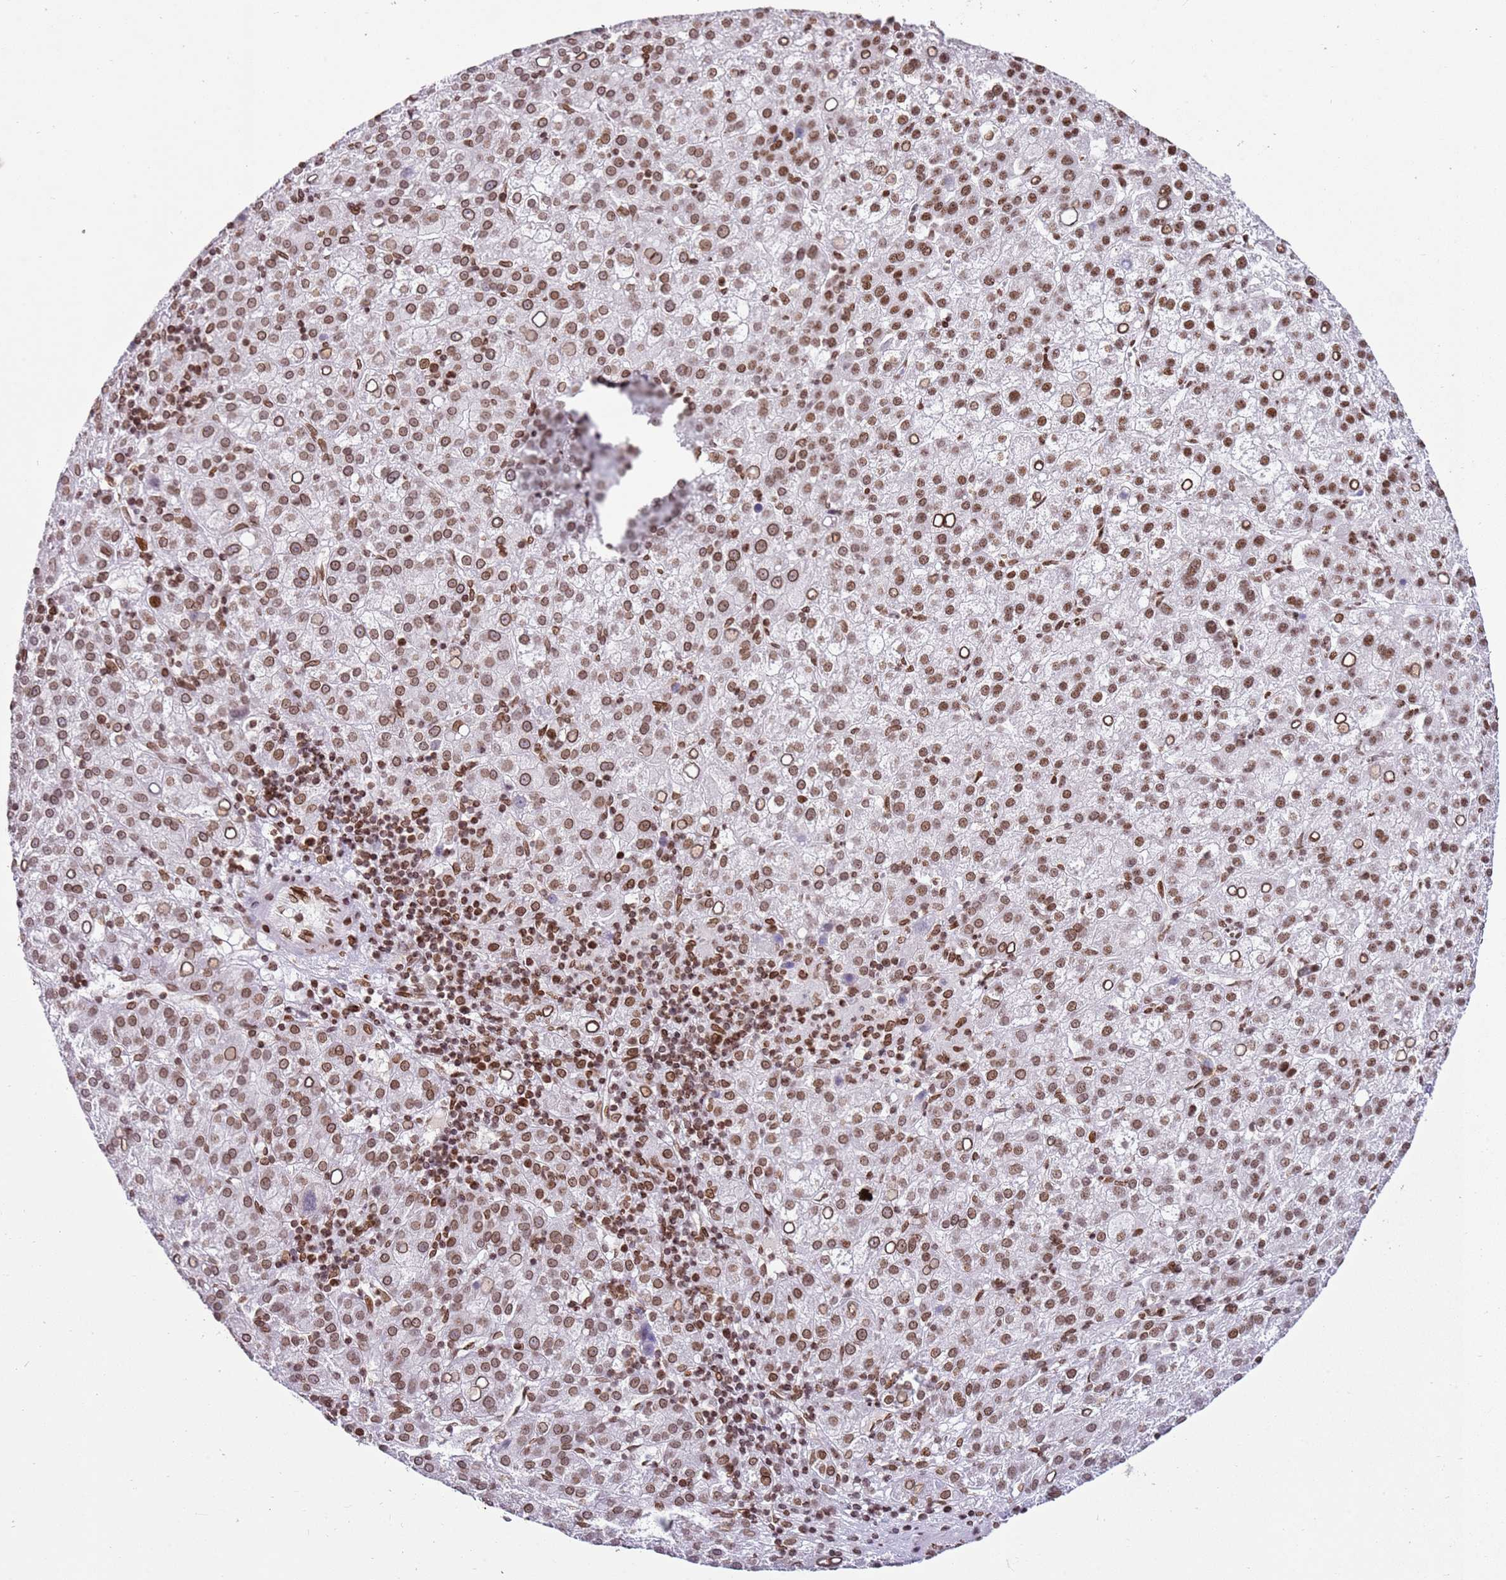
{"staining": {"intensity": "strong", "quantity": "25%-75%", "location": "cytoplasmic/membranous,nuclear"}, "tissue": "liver cancer", "cell_type": "Tumor cells", "image_type": "cancer", "snomed": [{"axis": "morphology", "description": "Carcinoma, Hepatocellular, NOS"}, {"axis": "topography", "description": "Liver"}], "caption": "This photomicrograph demonstrates immunohistochemistry staining of human hepatocellular carcinoma (liver), with high strong cytoplasmic/membranous and nuclear expression in approximately 25%-75% of tumor cells.", "gene": "POU6F1", "patient": {"sex": "female", "age": 58}}